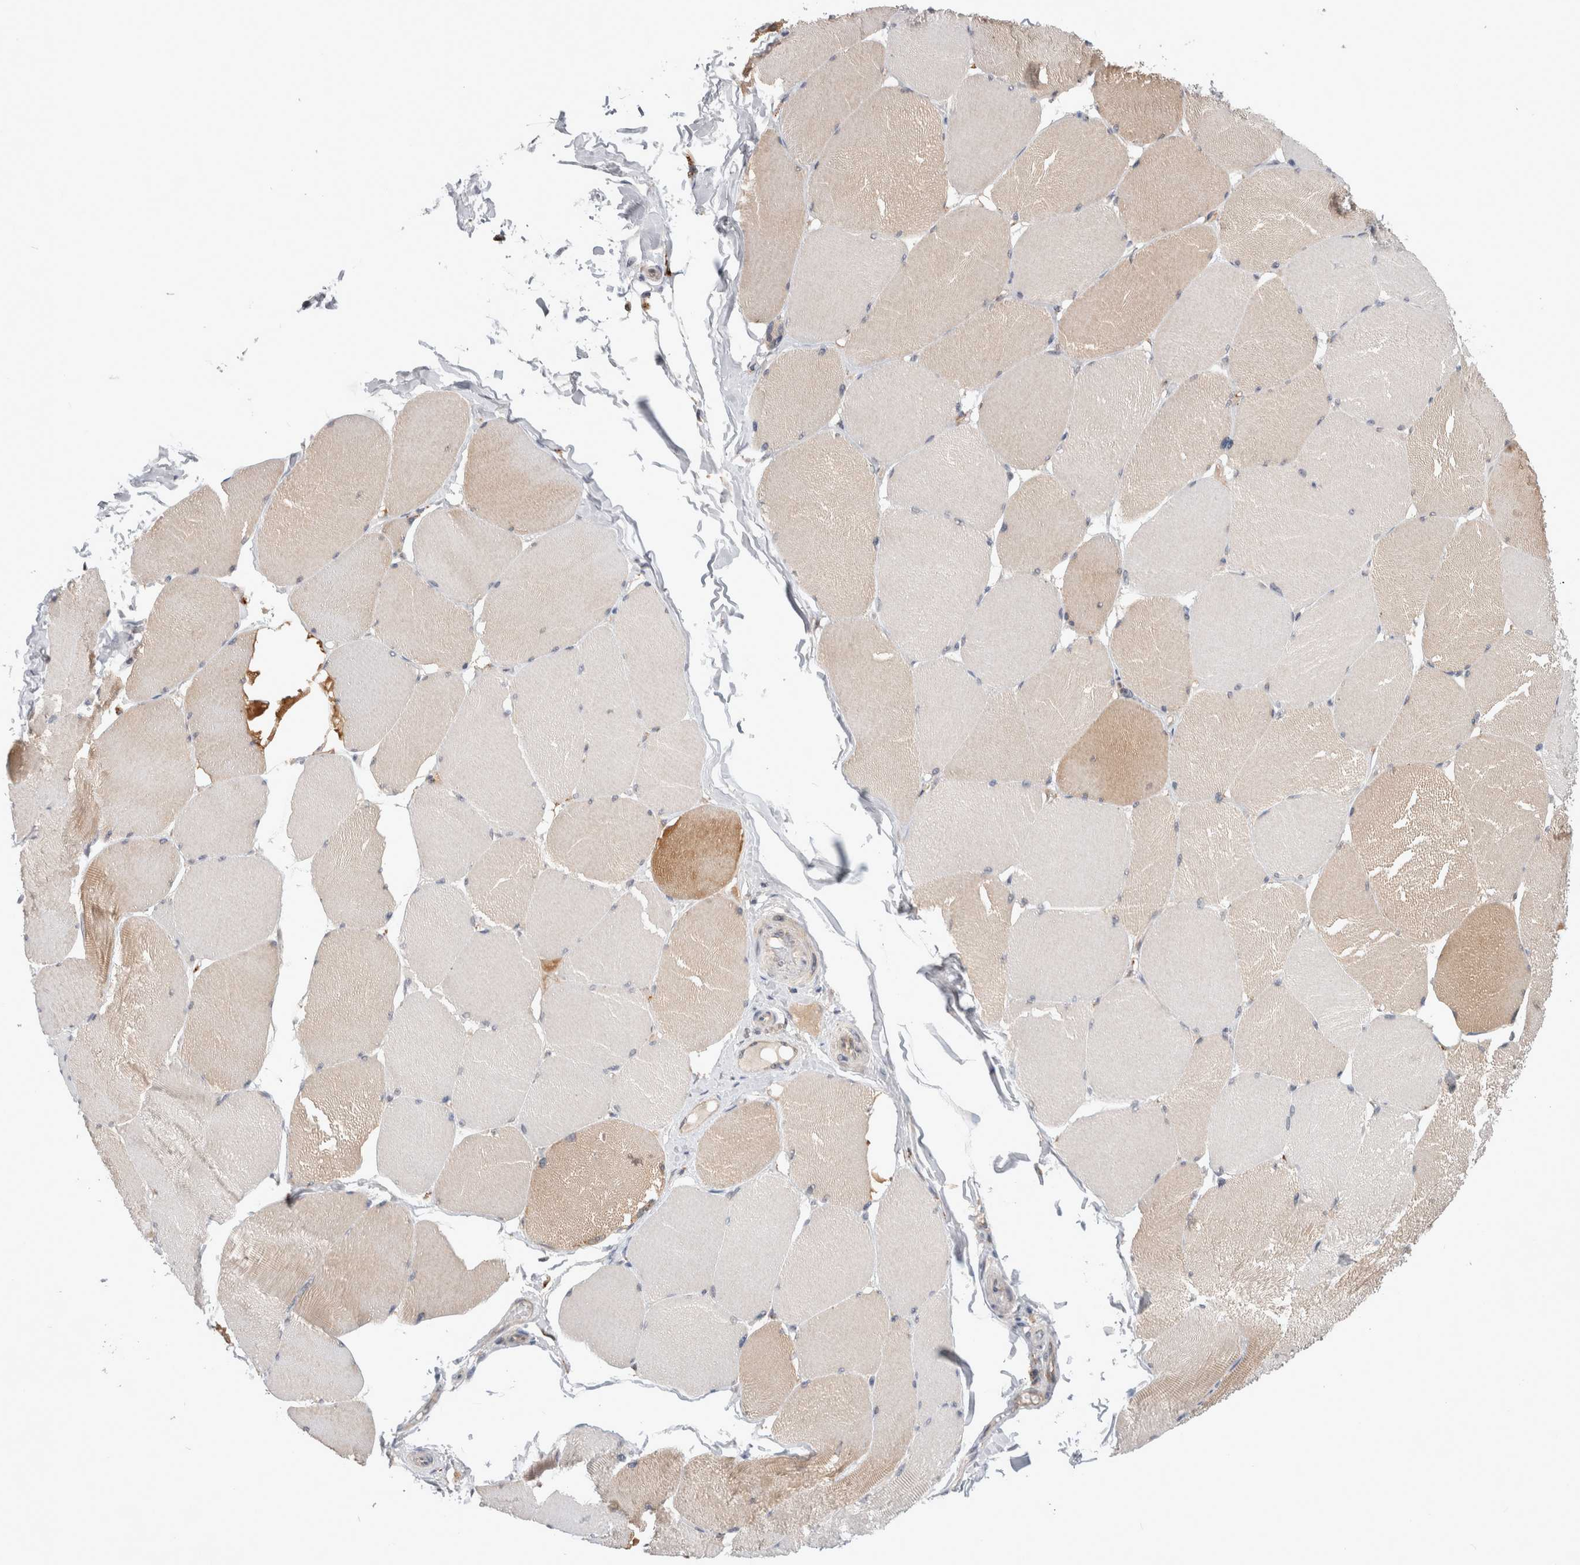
{"staining": {"intensity": "weak", "quantity": "25%-75%", "location": "cytoplasmic/membranous"}, "tissue": "skeletal muscle", "cell_type": "Myocytes", "image_type": "normal", "snomed": [{"axis": "morphology", "description": "Normal tissue, NOS"}, {"axis": "topography", "description": "Skin"}, {"axis": "topography", "description": "Skeletal muscle"}], "caption": "Immunohistochemical staining of normal skeletal muscle reveals weak cytoplasmic/membranous protein staining in approximately 25%-75% of myocytes. (DAB IHC with brightfield microscopy, high magnification).", "gene": "MRPL37", "patient": {"sex": "male", "age": 83}}